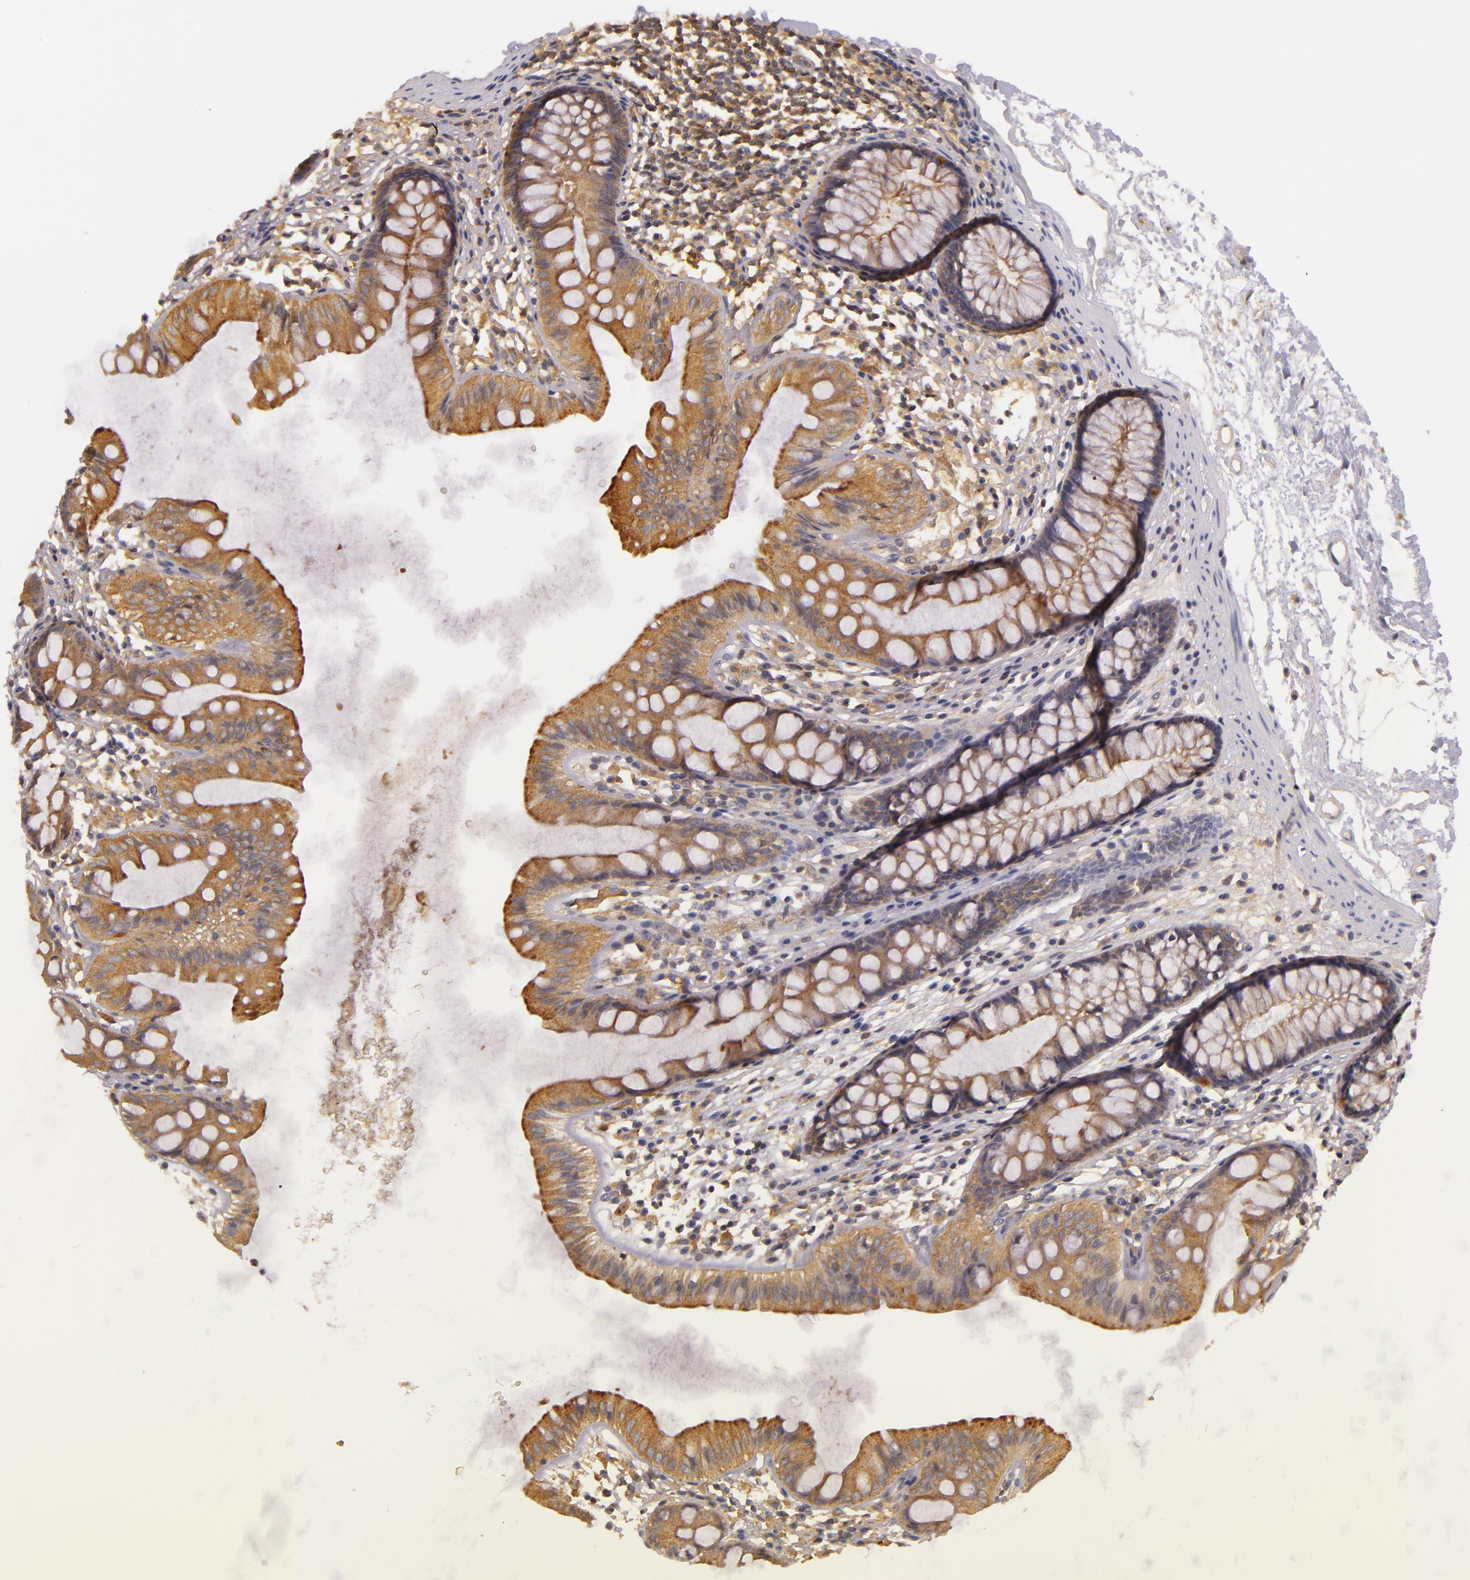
{"staining": {"intensity": "moderate", "quantity": ">75%", "location": "cytoplasmic/membranous"}, "tissue": "colon", "cell_type": "Endothelial cells", "image_type": "normal", "snomed": [{"axis": "morphology", "description": "Normal tissue, NOS"}, {"axis": "topography", "description": "Colon"}], "caption": "Moderate cytoplasmic/membranous protein expression is appreciated in about >75% of endothelial cells in colon. (DAB (3,3'-diaminobenzidine) IHC, brown staining for protein, blue staining for nuclei).", "gene": "TOM1", "patient": {"sex": "female", "age": 52}}